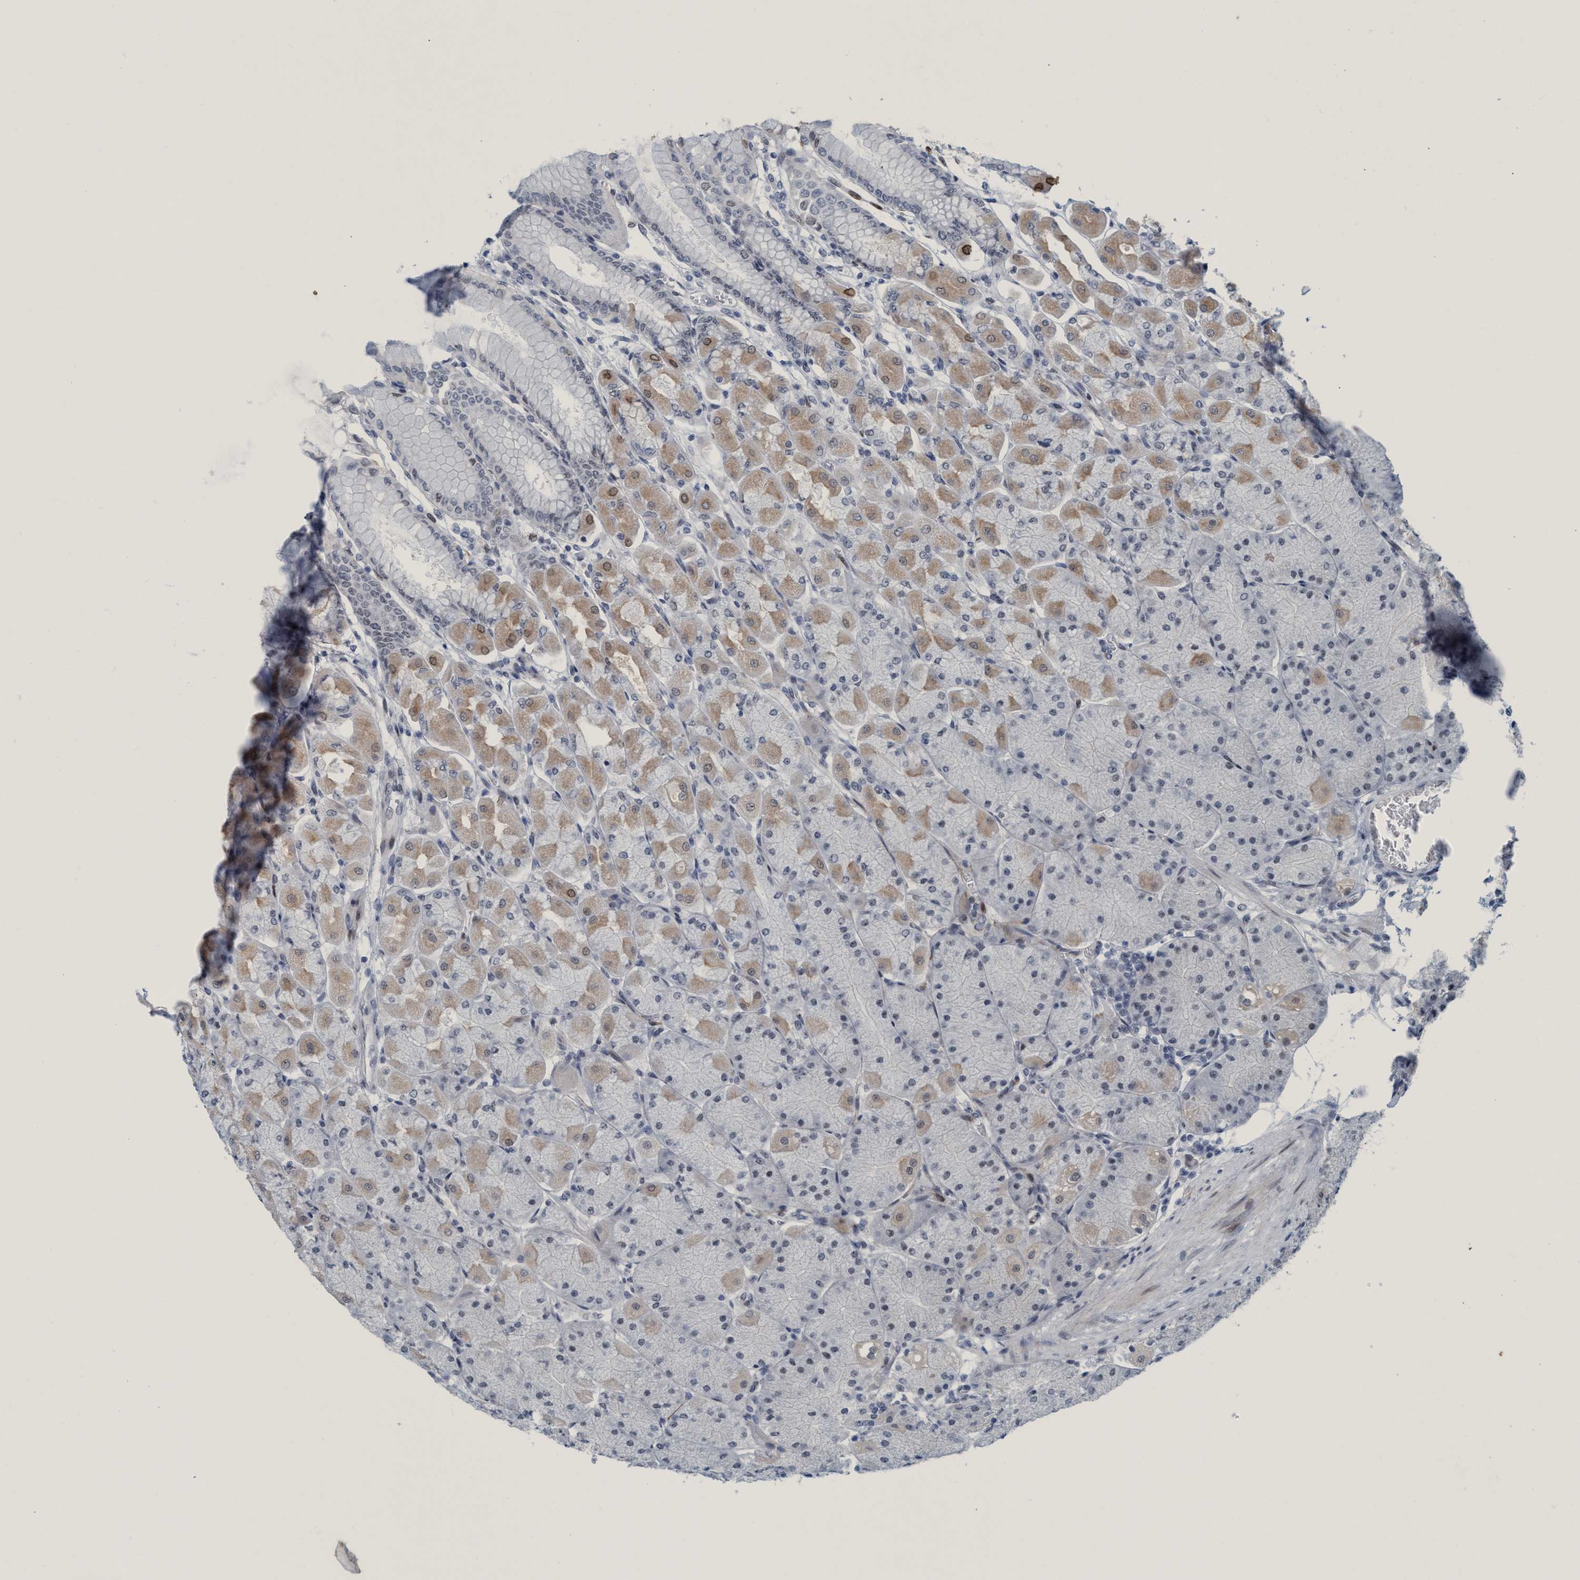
{"staining": {"intensity": "moderate", "quantity": "25%-75%", "location": "cytoplasmic/membranous,nuclear"}, "tissue": "stomach", "cell_type": "Glandular cells", "image_type": "normal", "snomed": [{"axis": "morphology", "description": "Normal tissue, NOS"}, {"axis": "topography", "description": "Stomach, upper"}], "caption": "IHC image of normal stomach: human stomach stained using IHC shows medium levels of moderate protein expression localized specifically in the cytoplasmic/membranous,nuclear of glandular cells, appearing as a cytoplasmic/membranous,nuclear brown color.", "gene": "CWC27", "patient": {"sex": "female", "age": 56}}